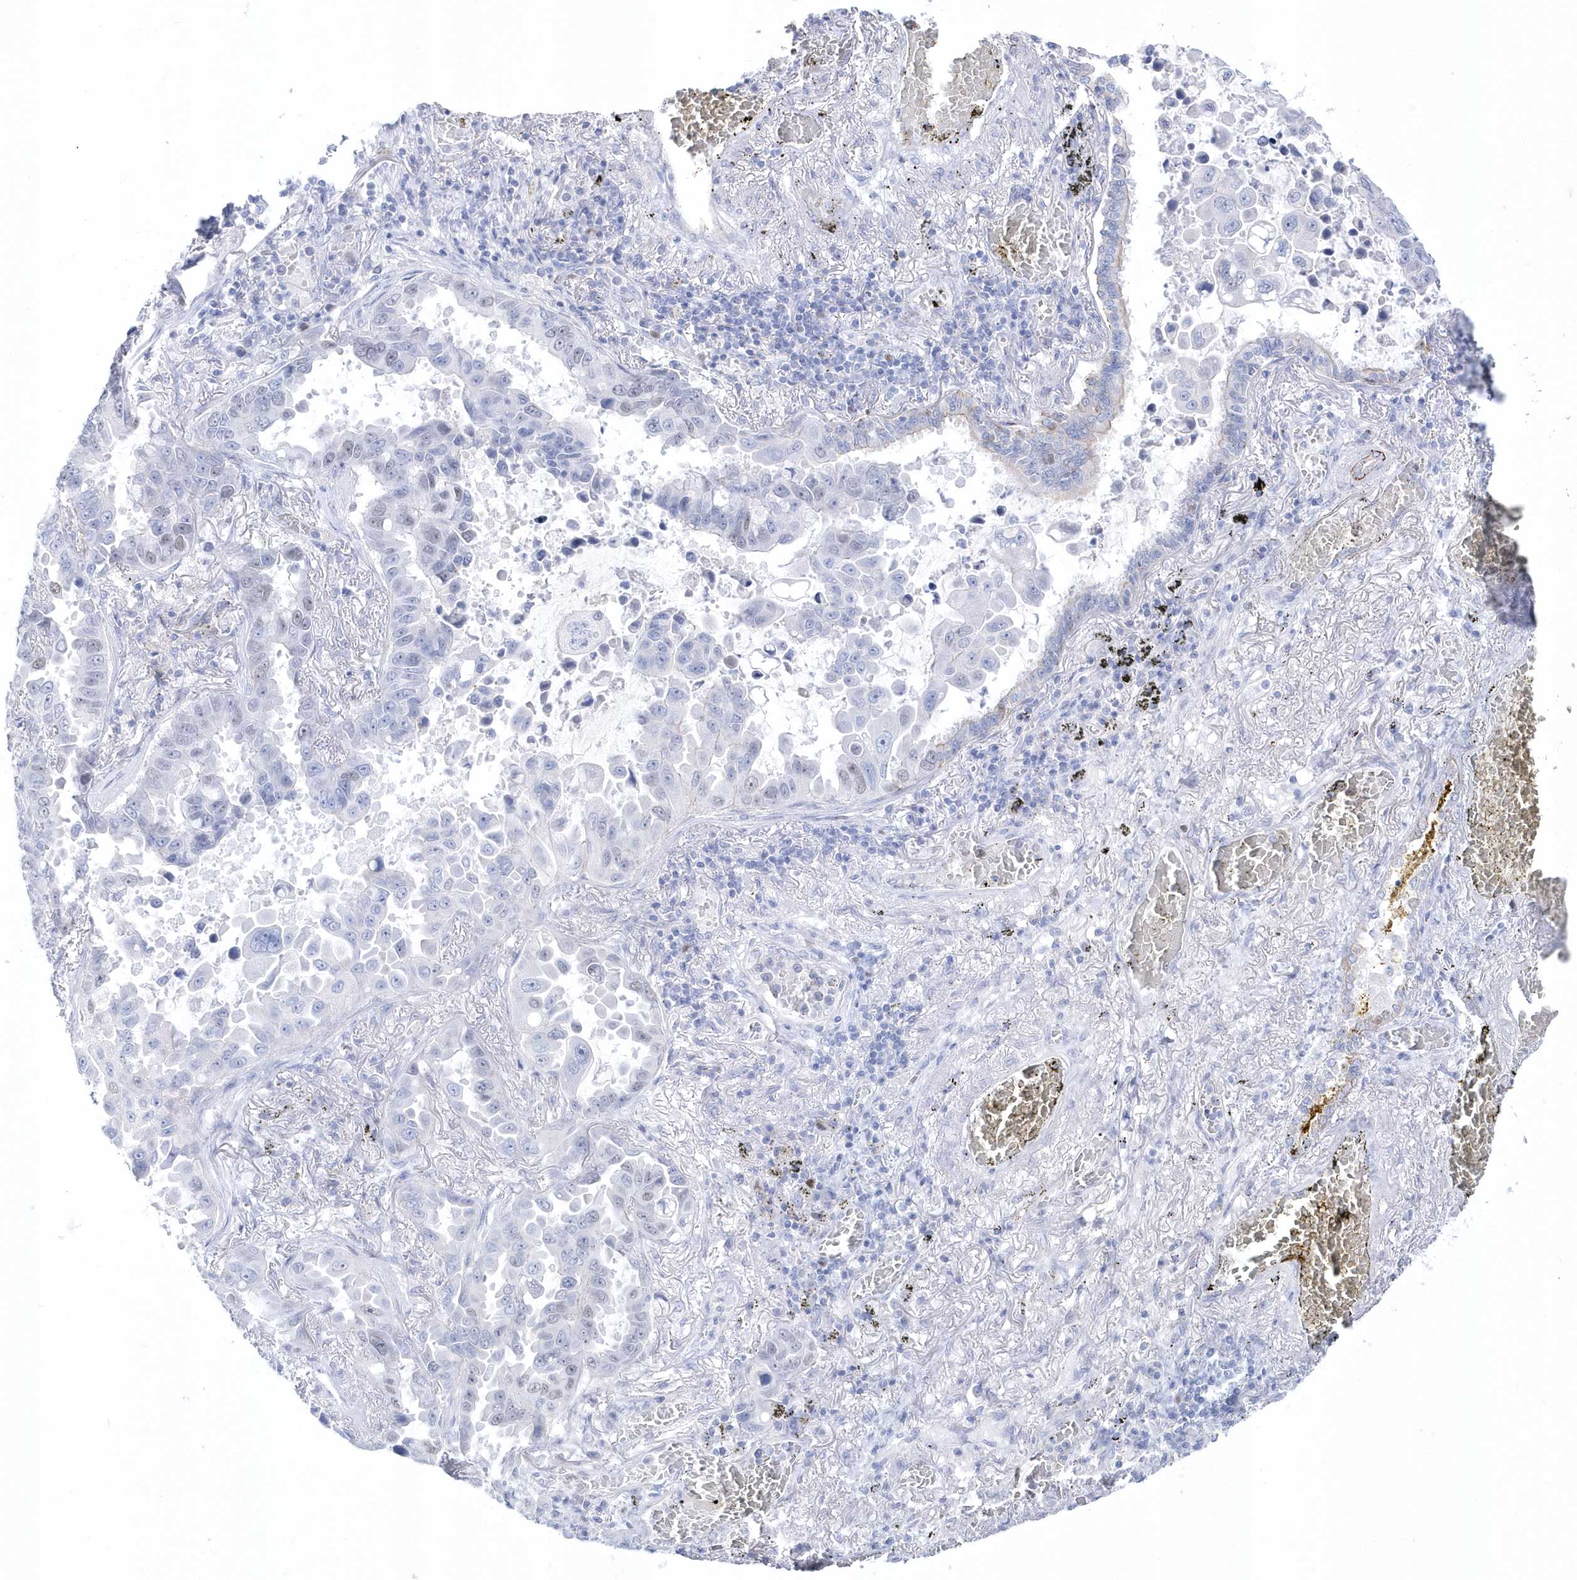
{"staining": {"intensity": "negative", "quantity": "none", "location": "none"}, "tissue": "lung cancer", "cell_type": "Tumor cells", "image_type": "cancer", "snomed": [{"axis": "morphology", "description": "Adenocarcinoma, NOS"}, {"axis": "topography", "description": "Lung"}], "caption": "Histopathology image shows no protein expression in tumor cells of lung cancer tissue.", "gene": "TMCO6", "patient": {"sex": "male", "age": 64}}